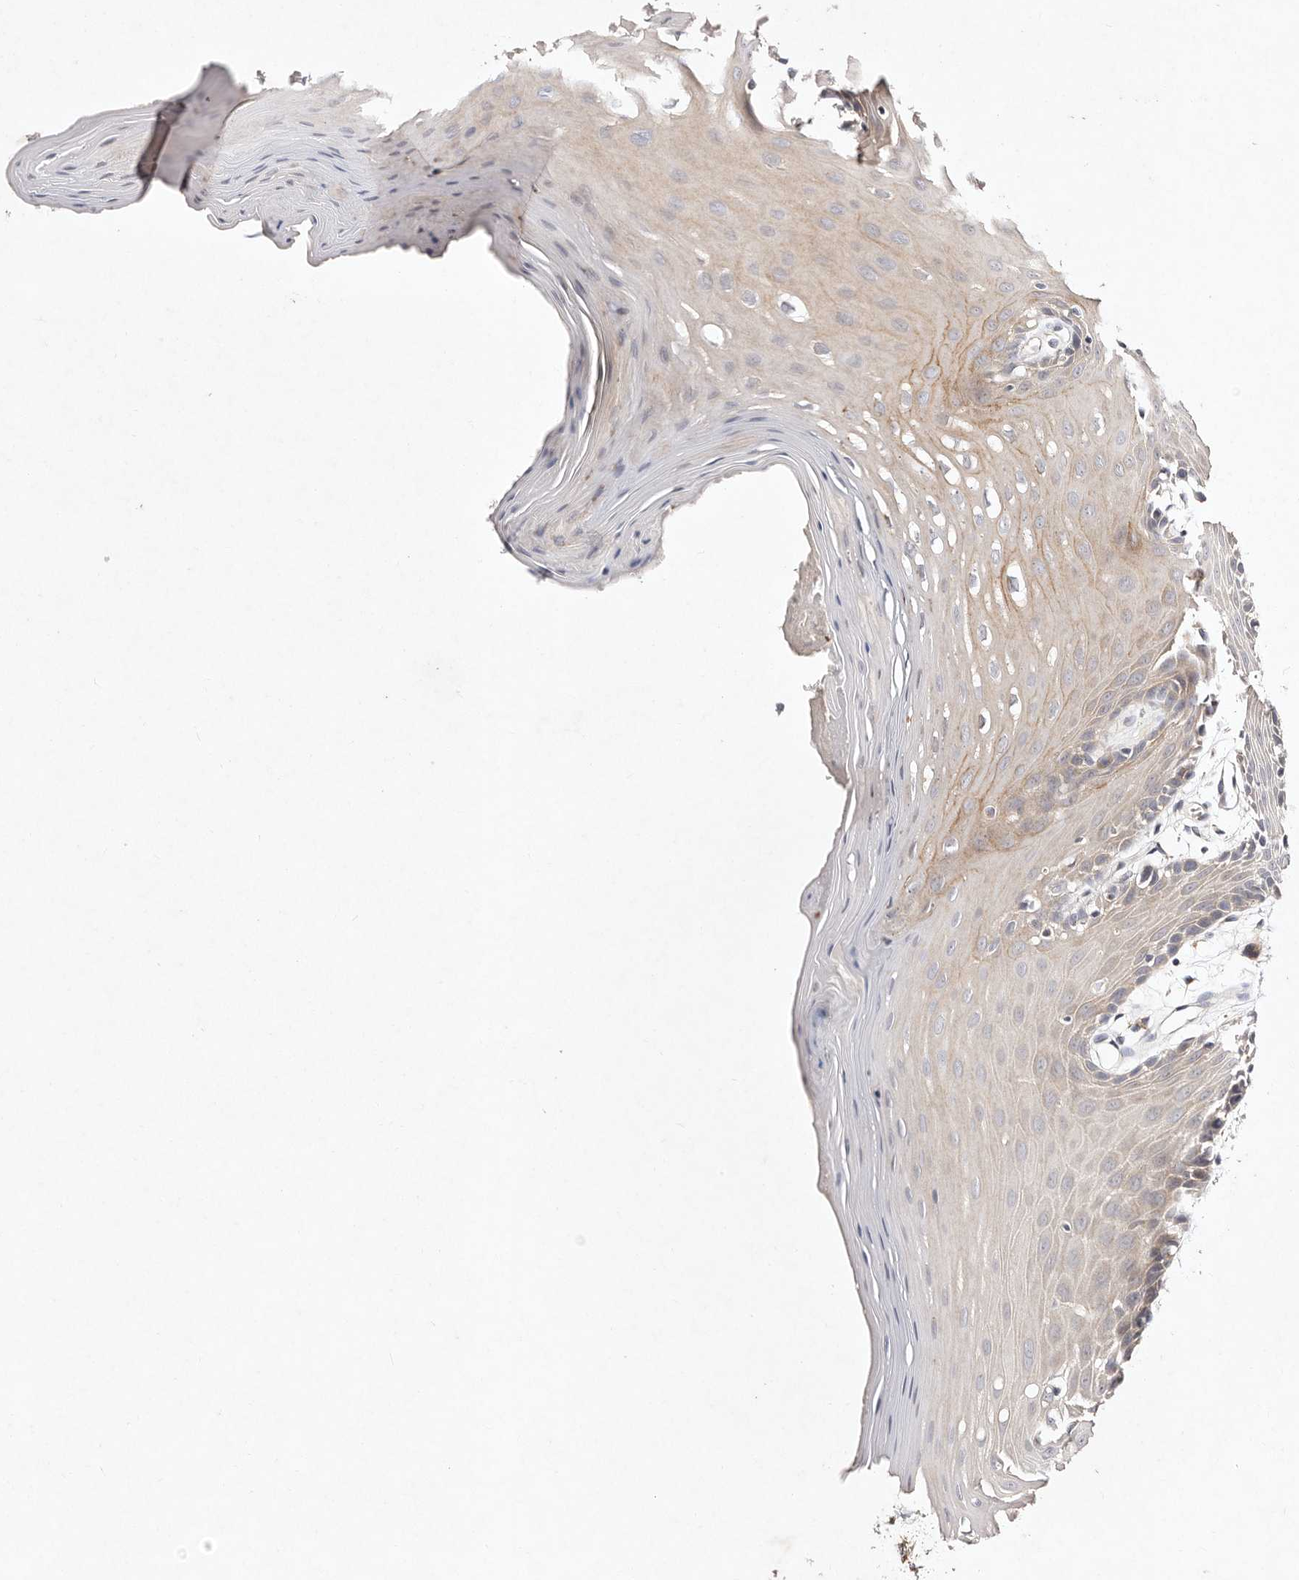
{"staining": {"intensity": "weak", "quantity": "25%-75%", "location": "cytoplasmic/membranous"}, "tissue": "oral mucosa", "cell_type": "Squamous epithelial cells", "image_type": "normal", "snomed": [{"axis": "morphology", "description": "Normal tissue, NOS"}, {"axis": "morphology", "description": "Squamous cell carcinoma, NOS"}, {"axis": "topography", "description": "Skeletal muscle"}, {"axis": "topography", "description": "Oral tissue"}, {"axis": "topography", "description": "Salivary gland"}, {"axis": "topography", "description": "Head-Neck"}], "caption": "Immunohistochemistry of benign human oral mucosa reveals low levels of weak cytoplasmic/membranous staining in approximately 25%-75% of squamous epithelial cells. (IHC, brightfield microscopy, high magnification).", "gene": "MTMR11", "patient": {"sex": "male", "age": 54}}